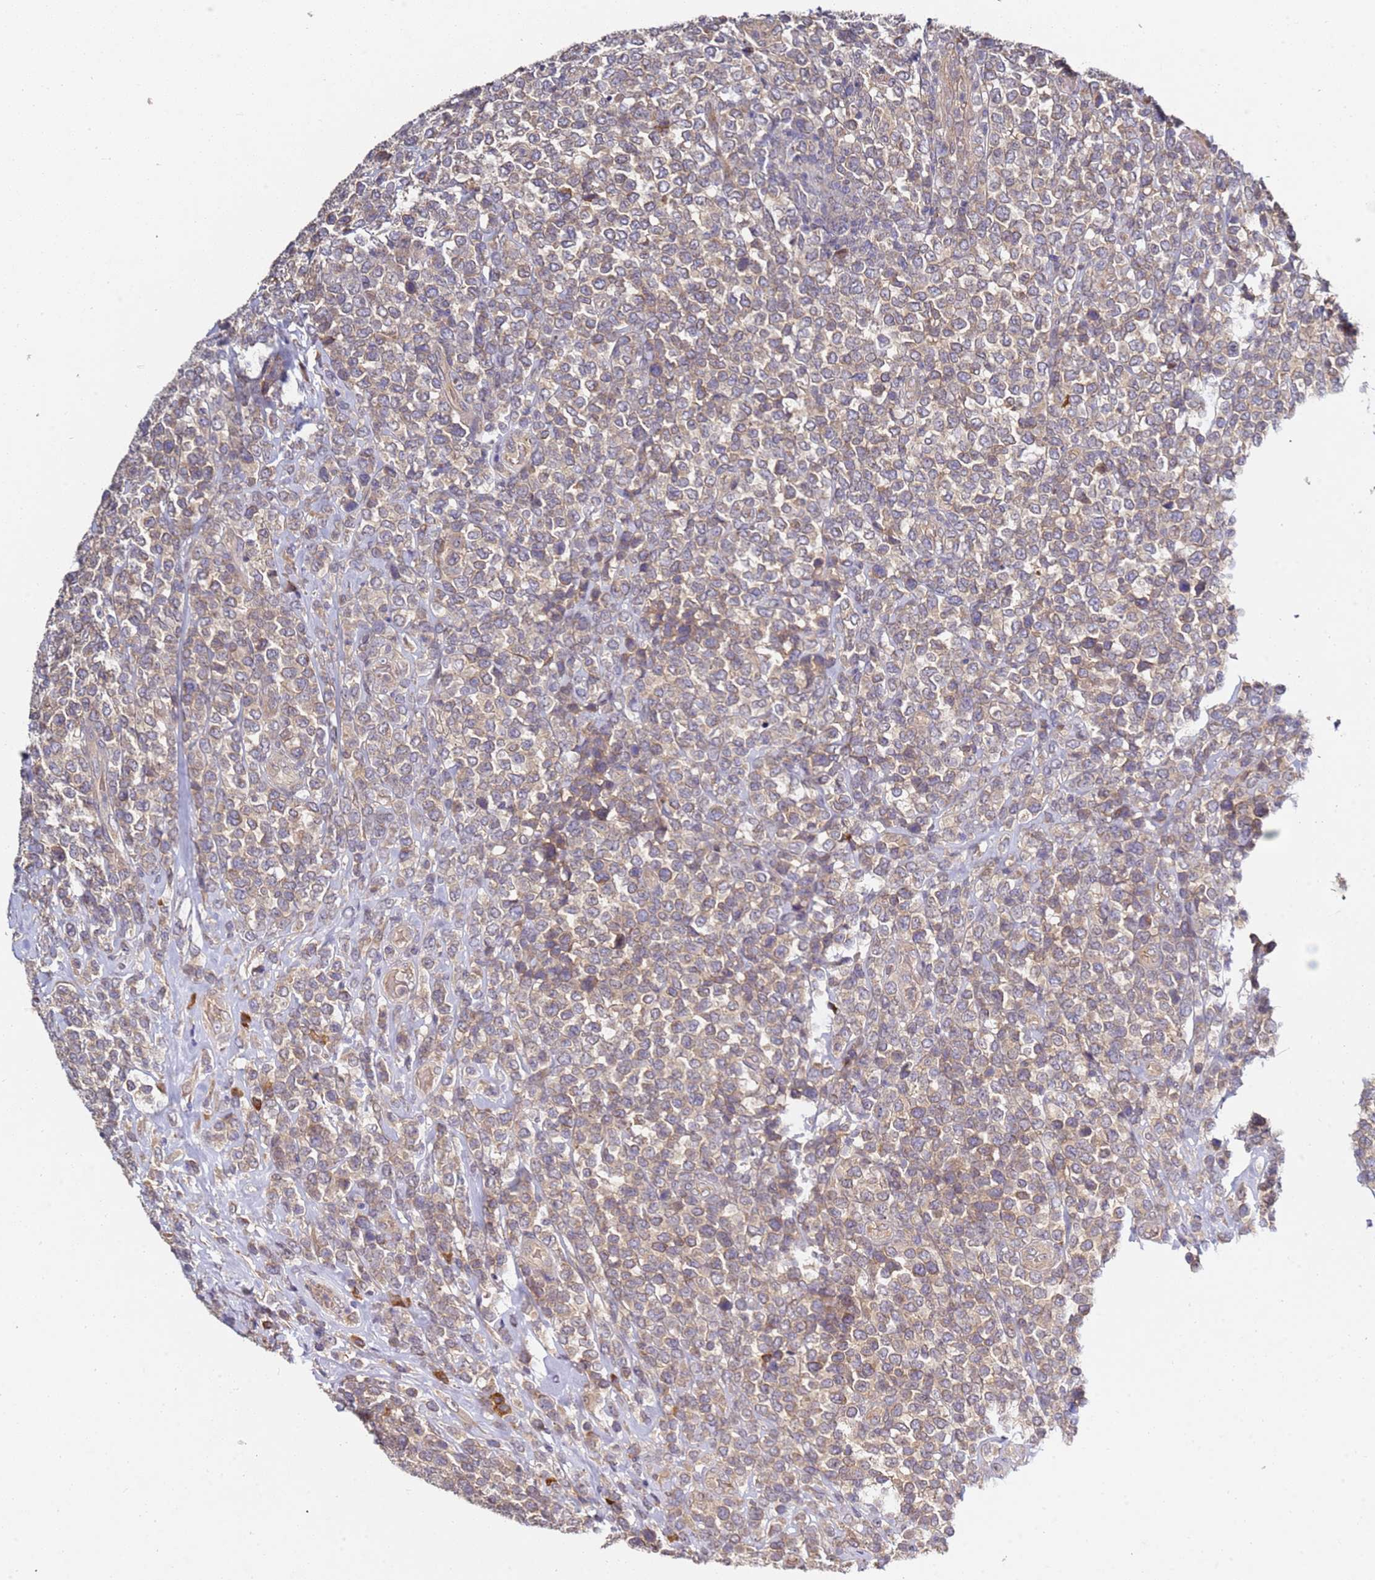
{"staining": {"intensity": "weak", "quantity": ">75%", "location": "cytoplasmic/membranous"}, "tissue": "lymphoma", "cell_type": "Tumor cells", "image_type": "cancer", "snomed": [{"axis": "morphology", "description": "Malignant lymphoma, non-Hodgkin's type, High grade"}, {"axis": "topography", "description": "Soft tissue"}], "caption": "High-grade malignant lymphoma, non-Hodgkin's type stained with a protein marker shows weak staining in tumor cells.", "gene": "OSBPL2", "patient": {"sex": "female", "age": 56}}